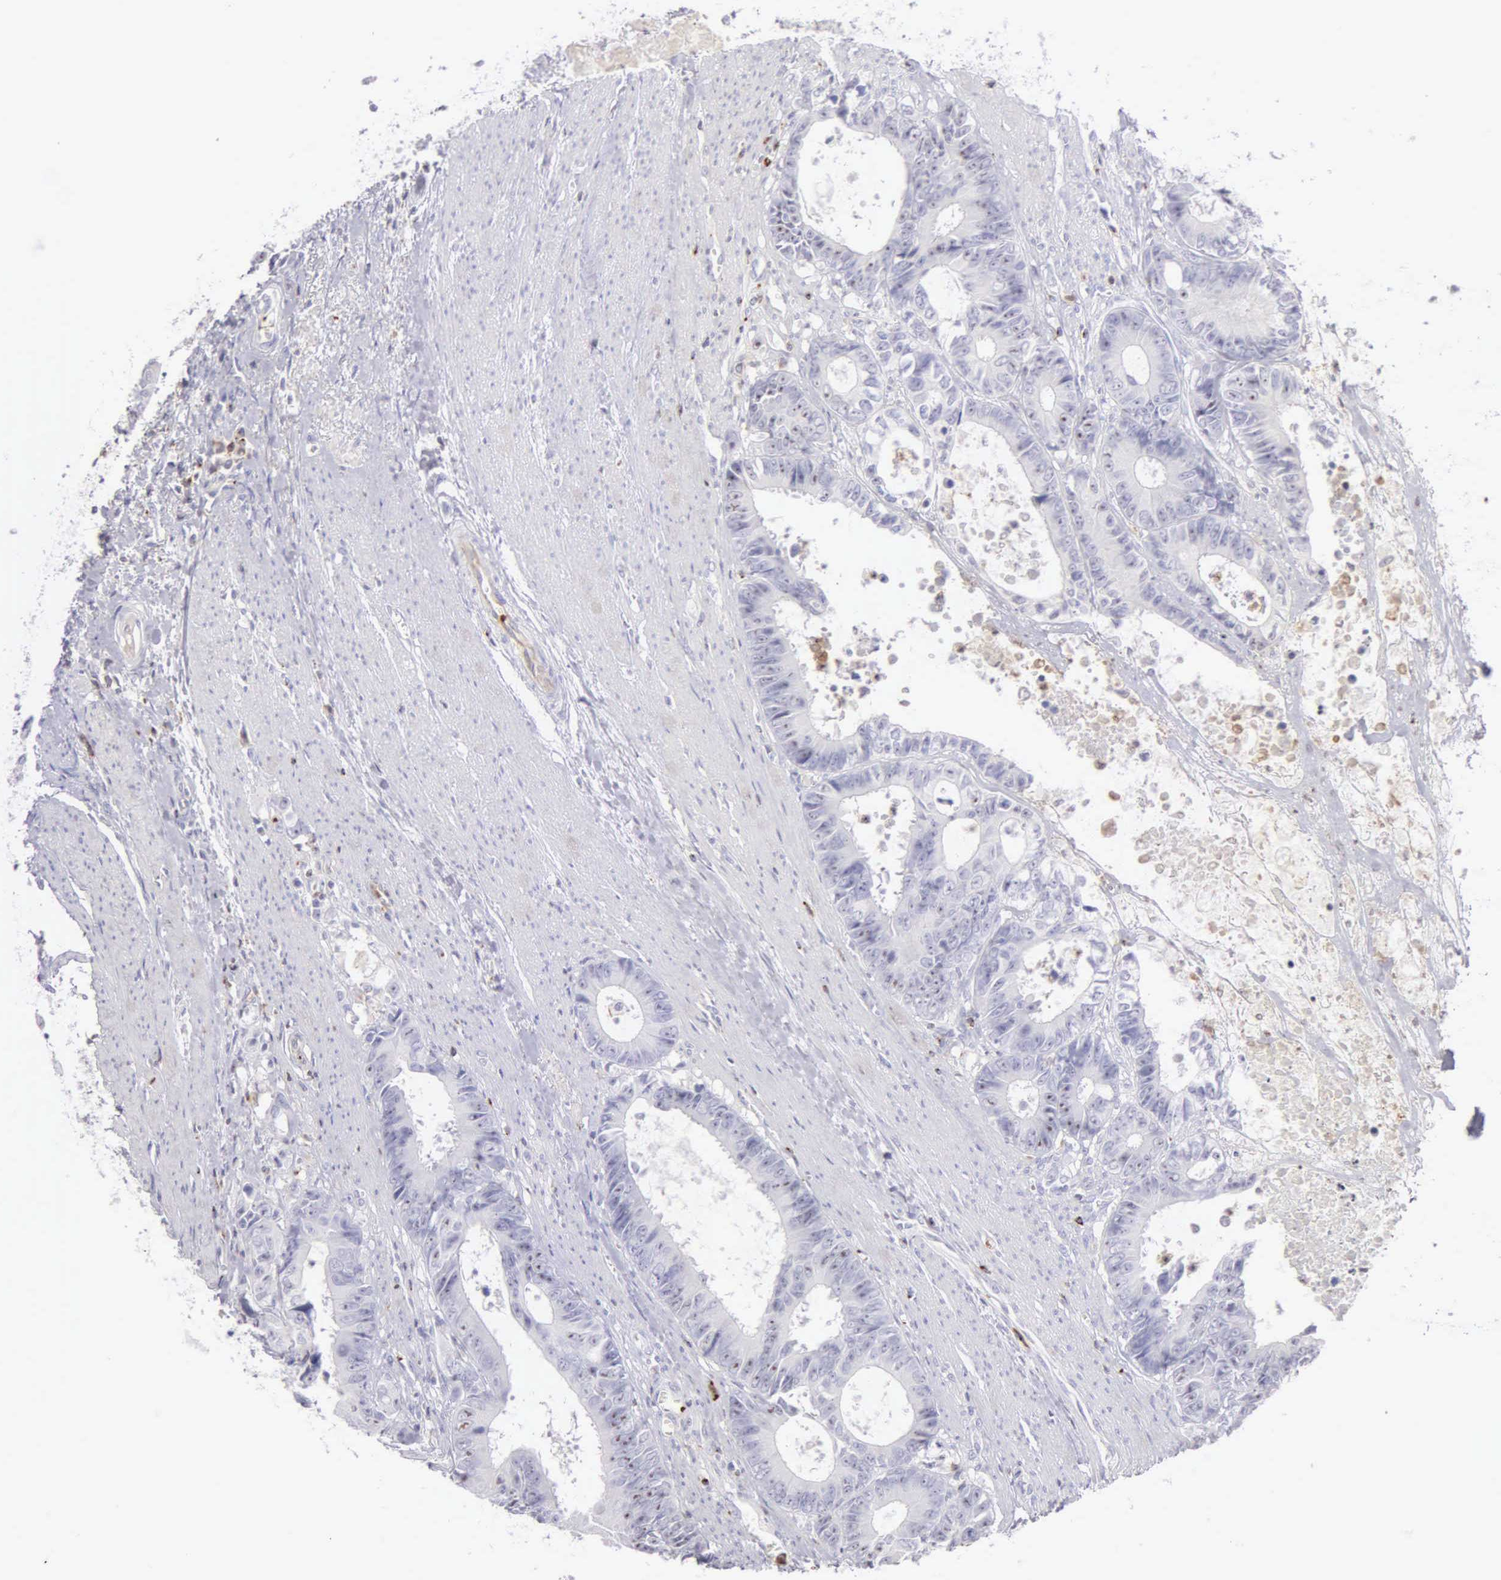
{"staining": {"intensity": "negative", "quantity": "none", "location": "none"}, "tissue": "colorectal cancer", "cell_type": "Tumor cells", "image_type": "cancer", "snomed": [{"axis": "morphology", "description": "Adenocarcinoma, NOS"}, {"axis": "topography", "description": "Rectum"}], "caption": "This image is of colorectal cancer (adenocarcinoma) stained with immunohistochemistry (IHC) to label a protein in brown with the nuclei are counter-stained blue. There is no staining in tumor cells. (Immunohistochemistry (ihc), brightfield microscopy, high magnification).", "gene": "SRGN", "patient": {"sex": "female", "age": 98}}